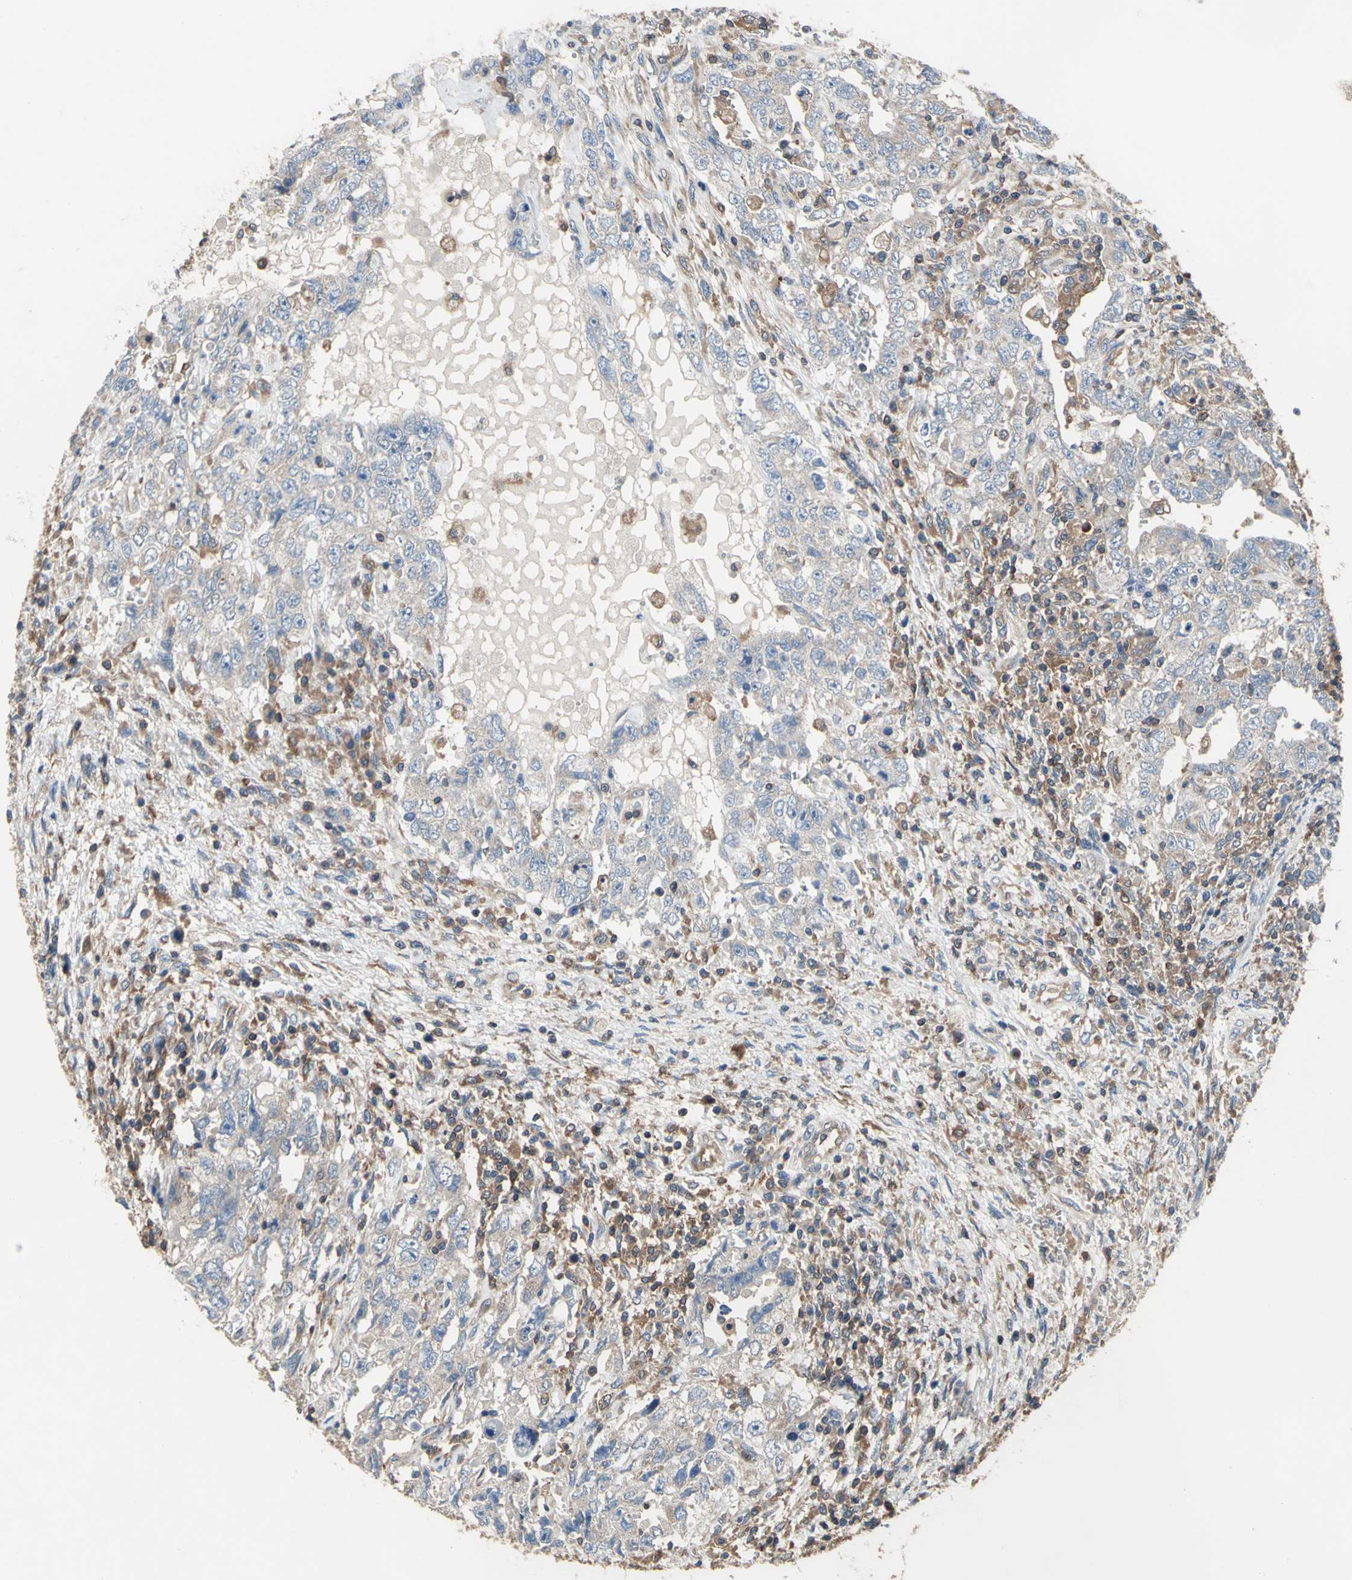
{"staining": {"intensity": "weak", "quantity": "25%-75%", "location": "cytoplasmic/membranous"}, "tissue": "testis cancer", "cell_type": "Tumor cells", "image_type": "cancer", "snomed": [{"axis": "morphology", "description": "Carcinoma, Embryonal, NOS"}, {"axis": "topography", "description": "Testis"}], "caption": "Protein expression analysis of embryonal carcinoma (testis) demonstrates weak cytoplasmic/membranous staining in approximately 25%-75% of tumor cells.", "gene": "CAPN1", "patient": {"sex": "male", "age": 26}}